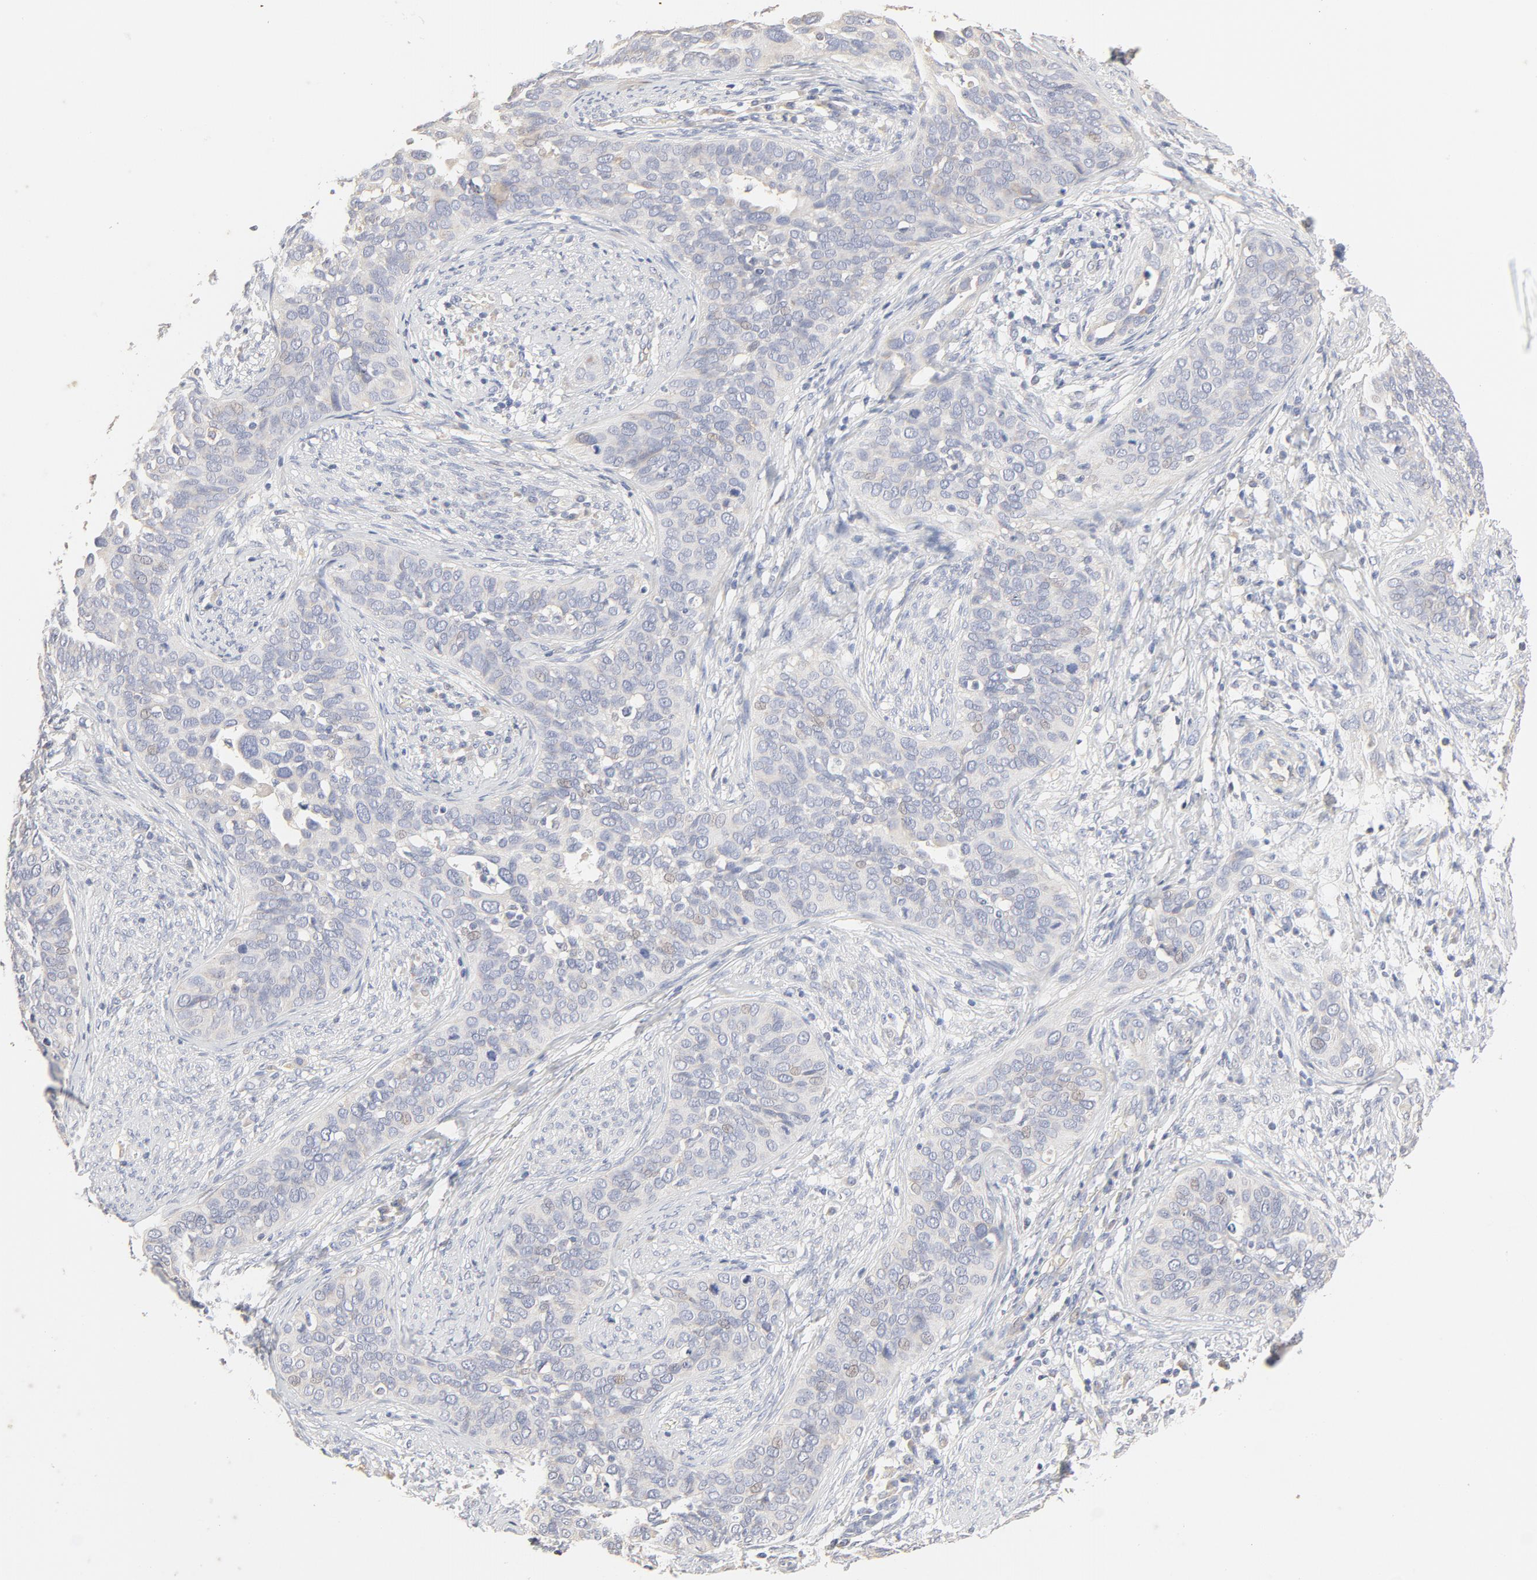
{"staining": {"intensity": "negative", "quantity": "none", "location": "none"}, "tissue": "cervical cancer", "cell_type": "Tumor cells", "image_type": "cancer", "snomed": [{"axis": "morphology", "description": "Squamous cell carcinoma, NOS"}, {"axis": "topography", "description": "Cervix"}], "caption": "Squamous cell carcinoma (cervical) was stained to show a protein in brown. There is no significant positivity in tumor cells.", "gene": "FCGBP", "patient": {"sex": "female", "age": 31}}